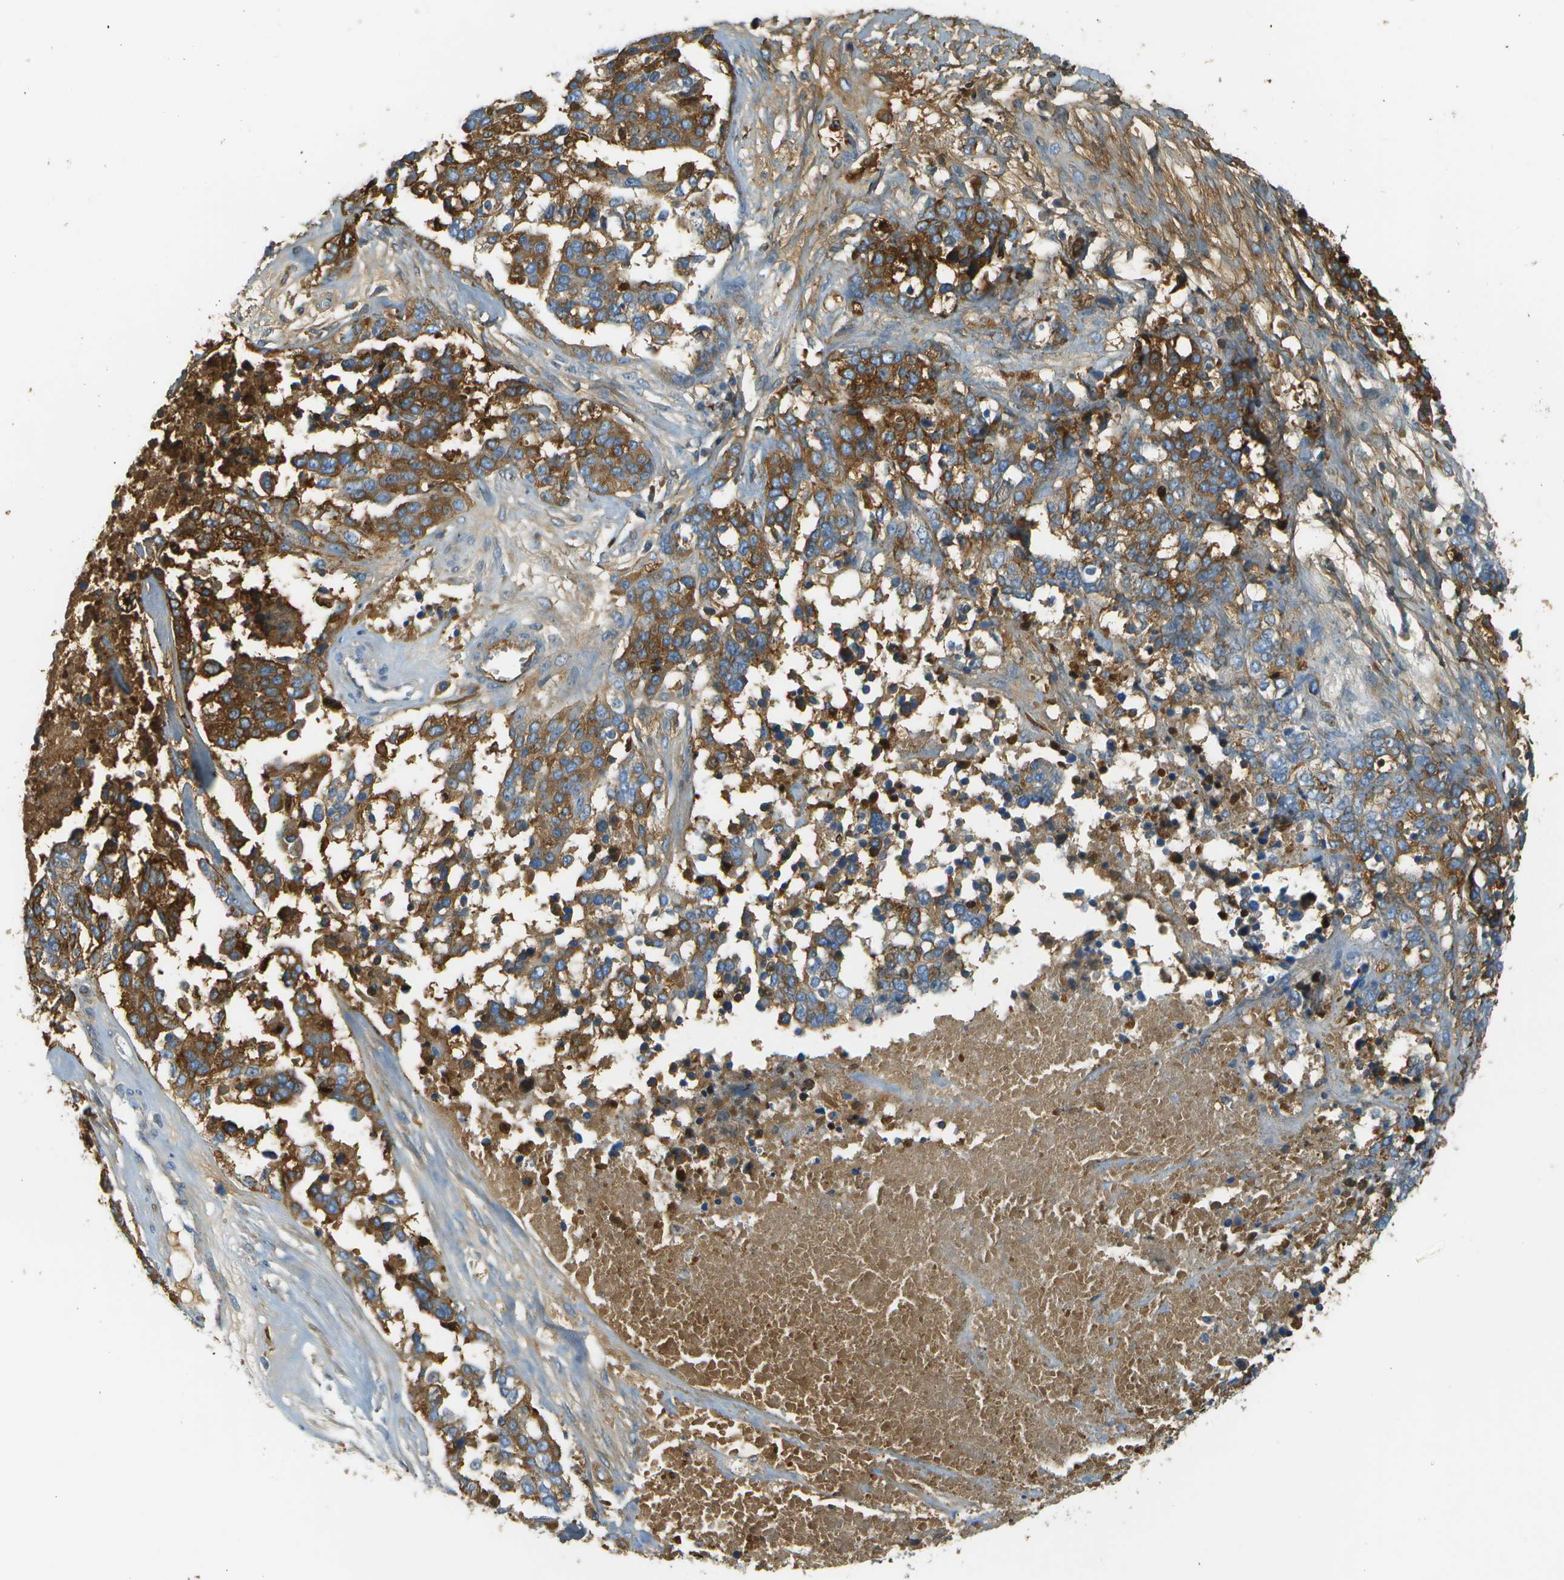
{"staining": {"intensity": "strong", "quantity": ">75%", "location": "cytoplasmic/membranous"}, "tissue": "ovarian cancer", "cell_type": "Tumor cells", "image_type": "cancer", "snomed": [{"axis": "morphology", "description": "Cystadenocarcinoma, serous, NOS"}, {"axis": "topography", "description": "Ovary"}], "caption": "Ovarian serous cystadenocarcinoma tissue displays strong cytoplasmic/membranous positivity in approximately >75% of tumor cells Nuclei are stained in blue.", "gene": "DCN", "patient": {"sex": "female", "age": 44}}